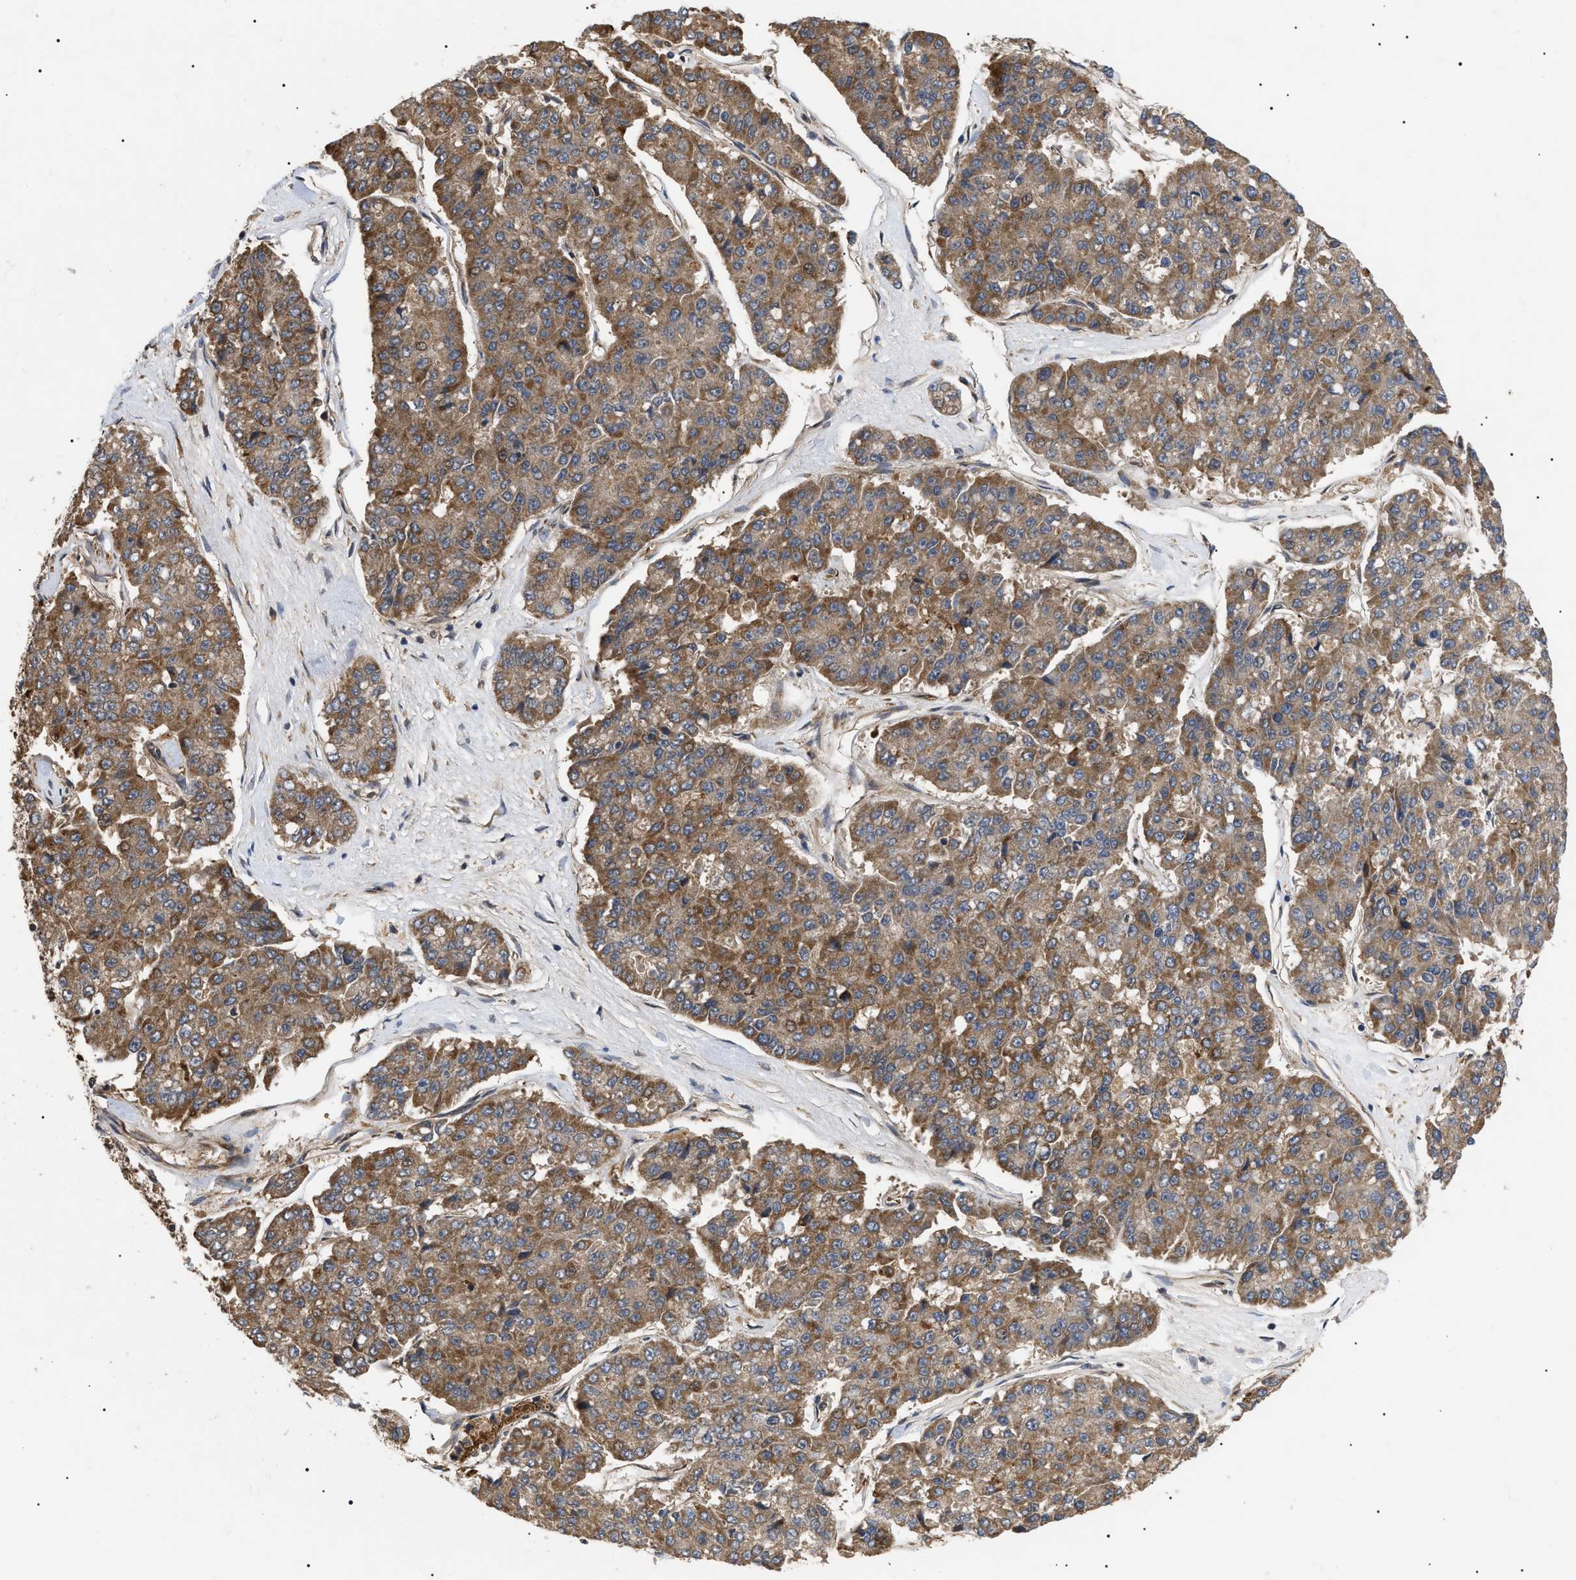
{"staining": {"intensity": "moderate", "quantity": ">75%", "location": "cytoplasmic/membranous"}, "tissue": "pancreatic cancer", "cell_type": "Tumor cells", "image_type": "cancer", "snomed": [{"axis": "morphology", "description": "Adenocarcinoma, NOS"}, {"axis": "topography", "description": "Pancreas"}], "caption": "A brown stain labels moderate cytoplasmic/membranous positivity of a protein in human pancreatic adenocarcinoma tumor cells.", "gene": "ASTL", "patient": {"sex": "male", "age": 50}}